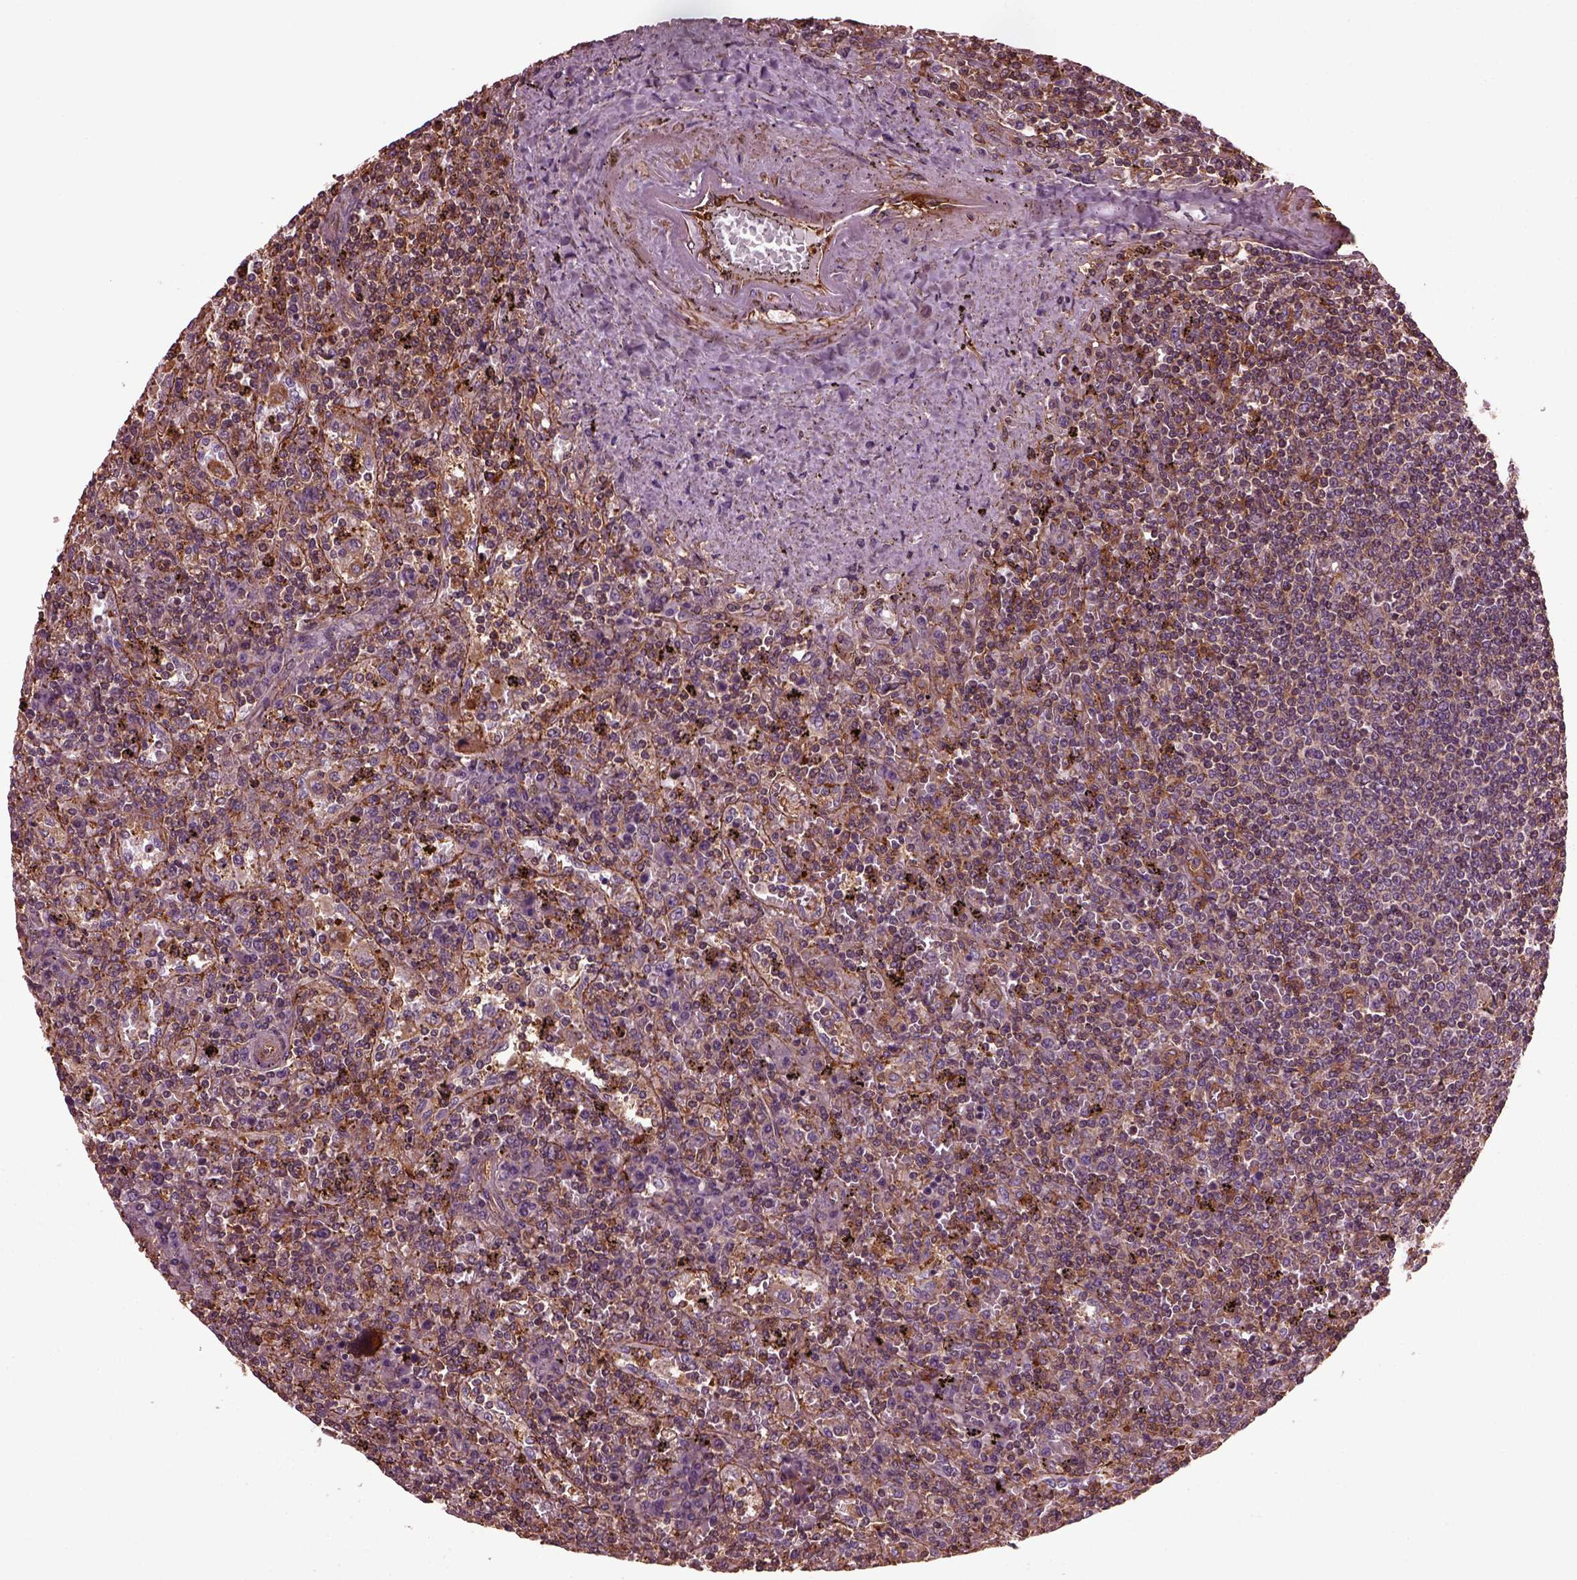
{"staining": {"intensity": "strong", "quantity": "25%-75%", "location": "cytoplasmic/membranous"}, "tissue": "lymphoma", "cell_type": "Tumor cells", "image_type": "cancer", "snomed": [{"axis": "morphology", "description": "Malignant lymphoma, non-Hodgkin's type, Low grade"}, {"axis": "topography", "description": "Spleen"}], "caption": "There is high levels of strong cytoplasmic/membranous expression in tumor cells of malignant lymphoma, non-Hodgkin's type (low-grade), as demonstrated by immunohistochemical staining (brown color).", "gene": "MYL6", "patient": {"sex": "male", "age": 62}}